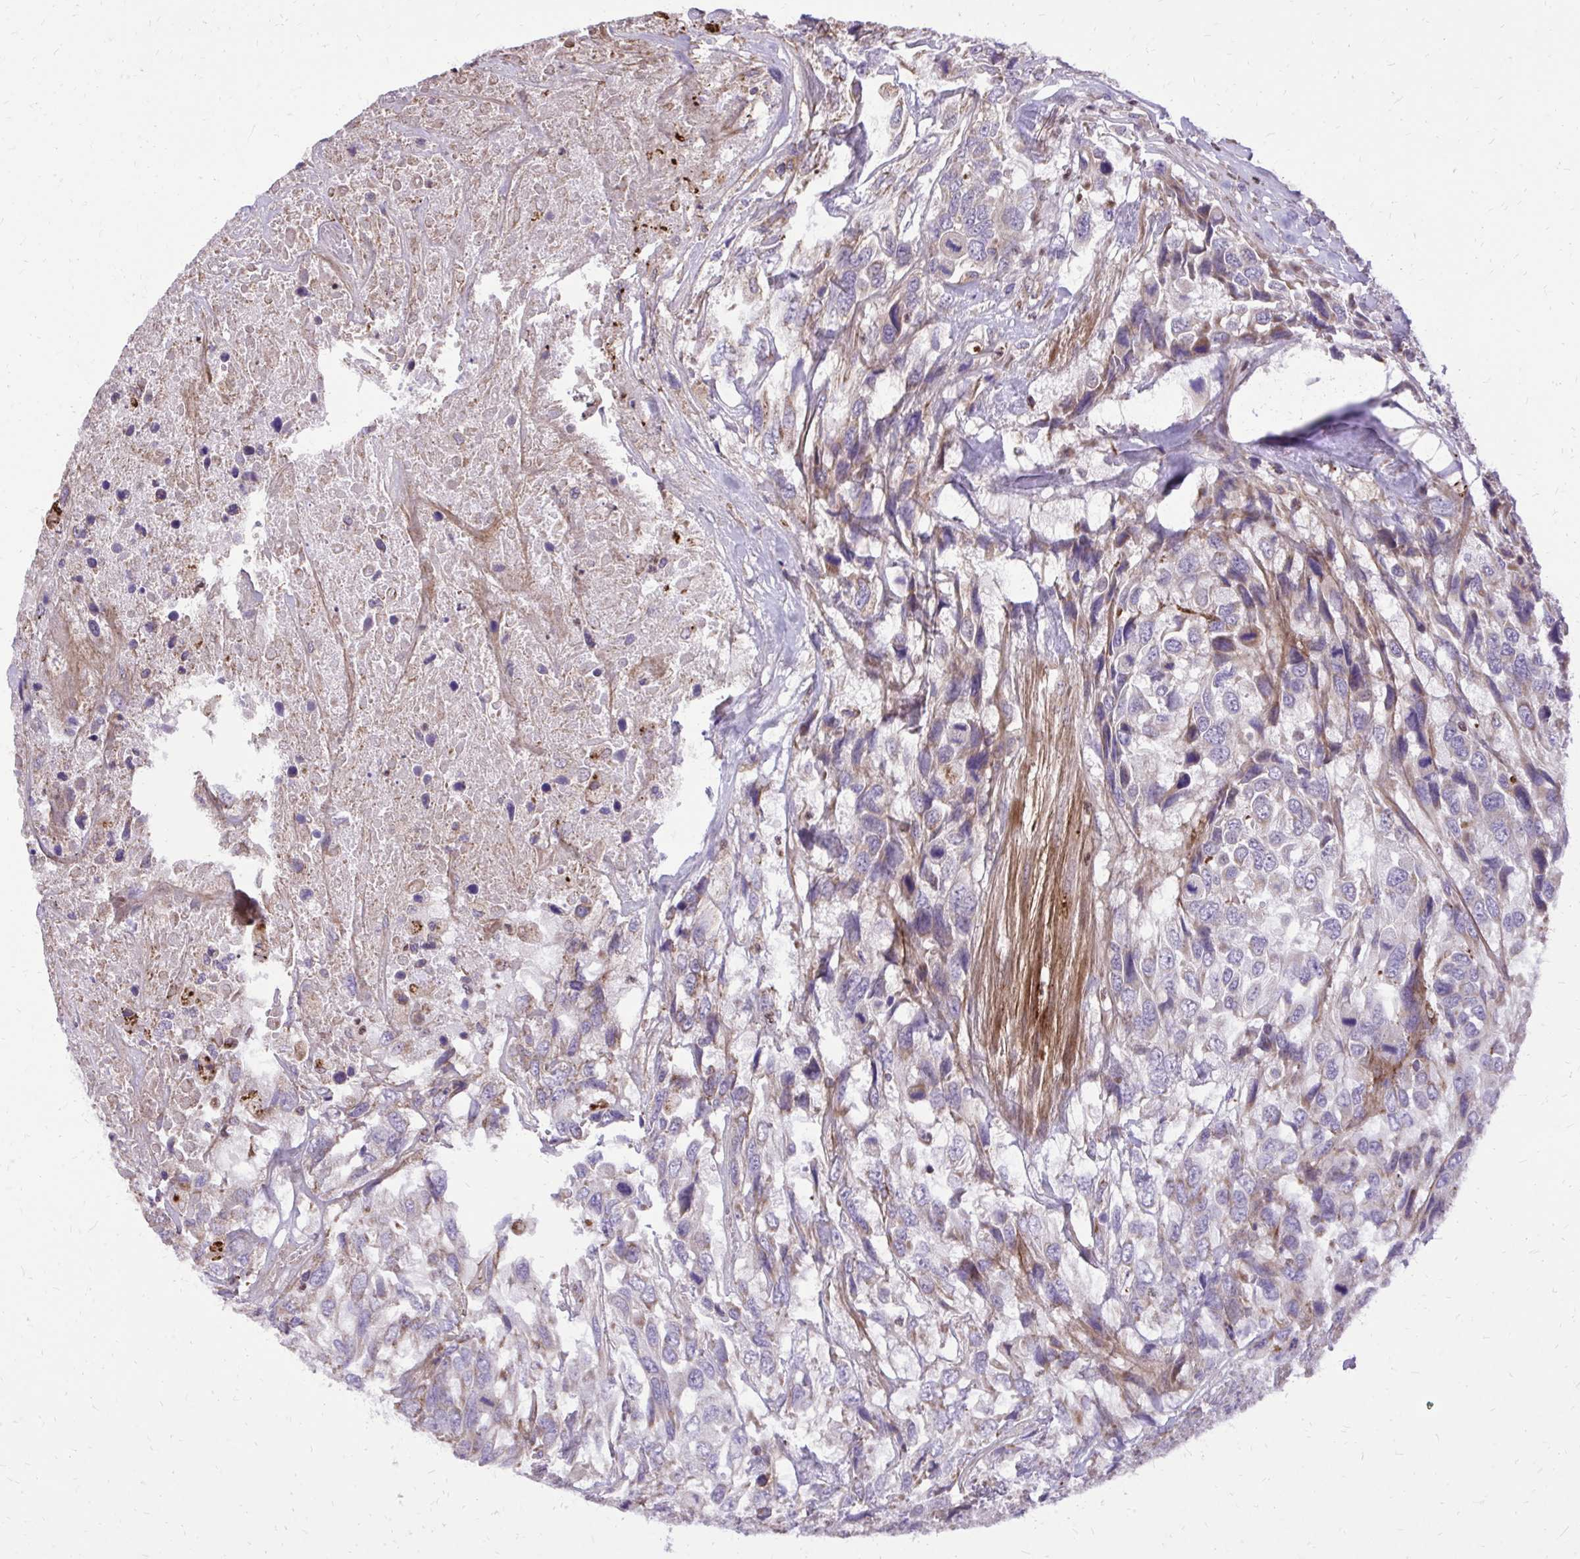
{"staining": {"intensity": "weak", "quantity": "<25%", "location": "cytoplasmic/membranous"}, "tissue": "urothelial cancer", "cell_type": "Tumor cells", "image_type": "cancer", "snomed": [{"axis": "morphology", "description": "Urothelial carcinoma, High grade"}, {"axis": "topography", "description": "Urinary bladder"}], "caption": "Urothelial carcinoma (high-grade) was stained to show a protein in brown. There is no significant staining in tumor cells.", "gene": "ABCC3", "patient": {"sex": "female", "age": 70}}